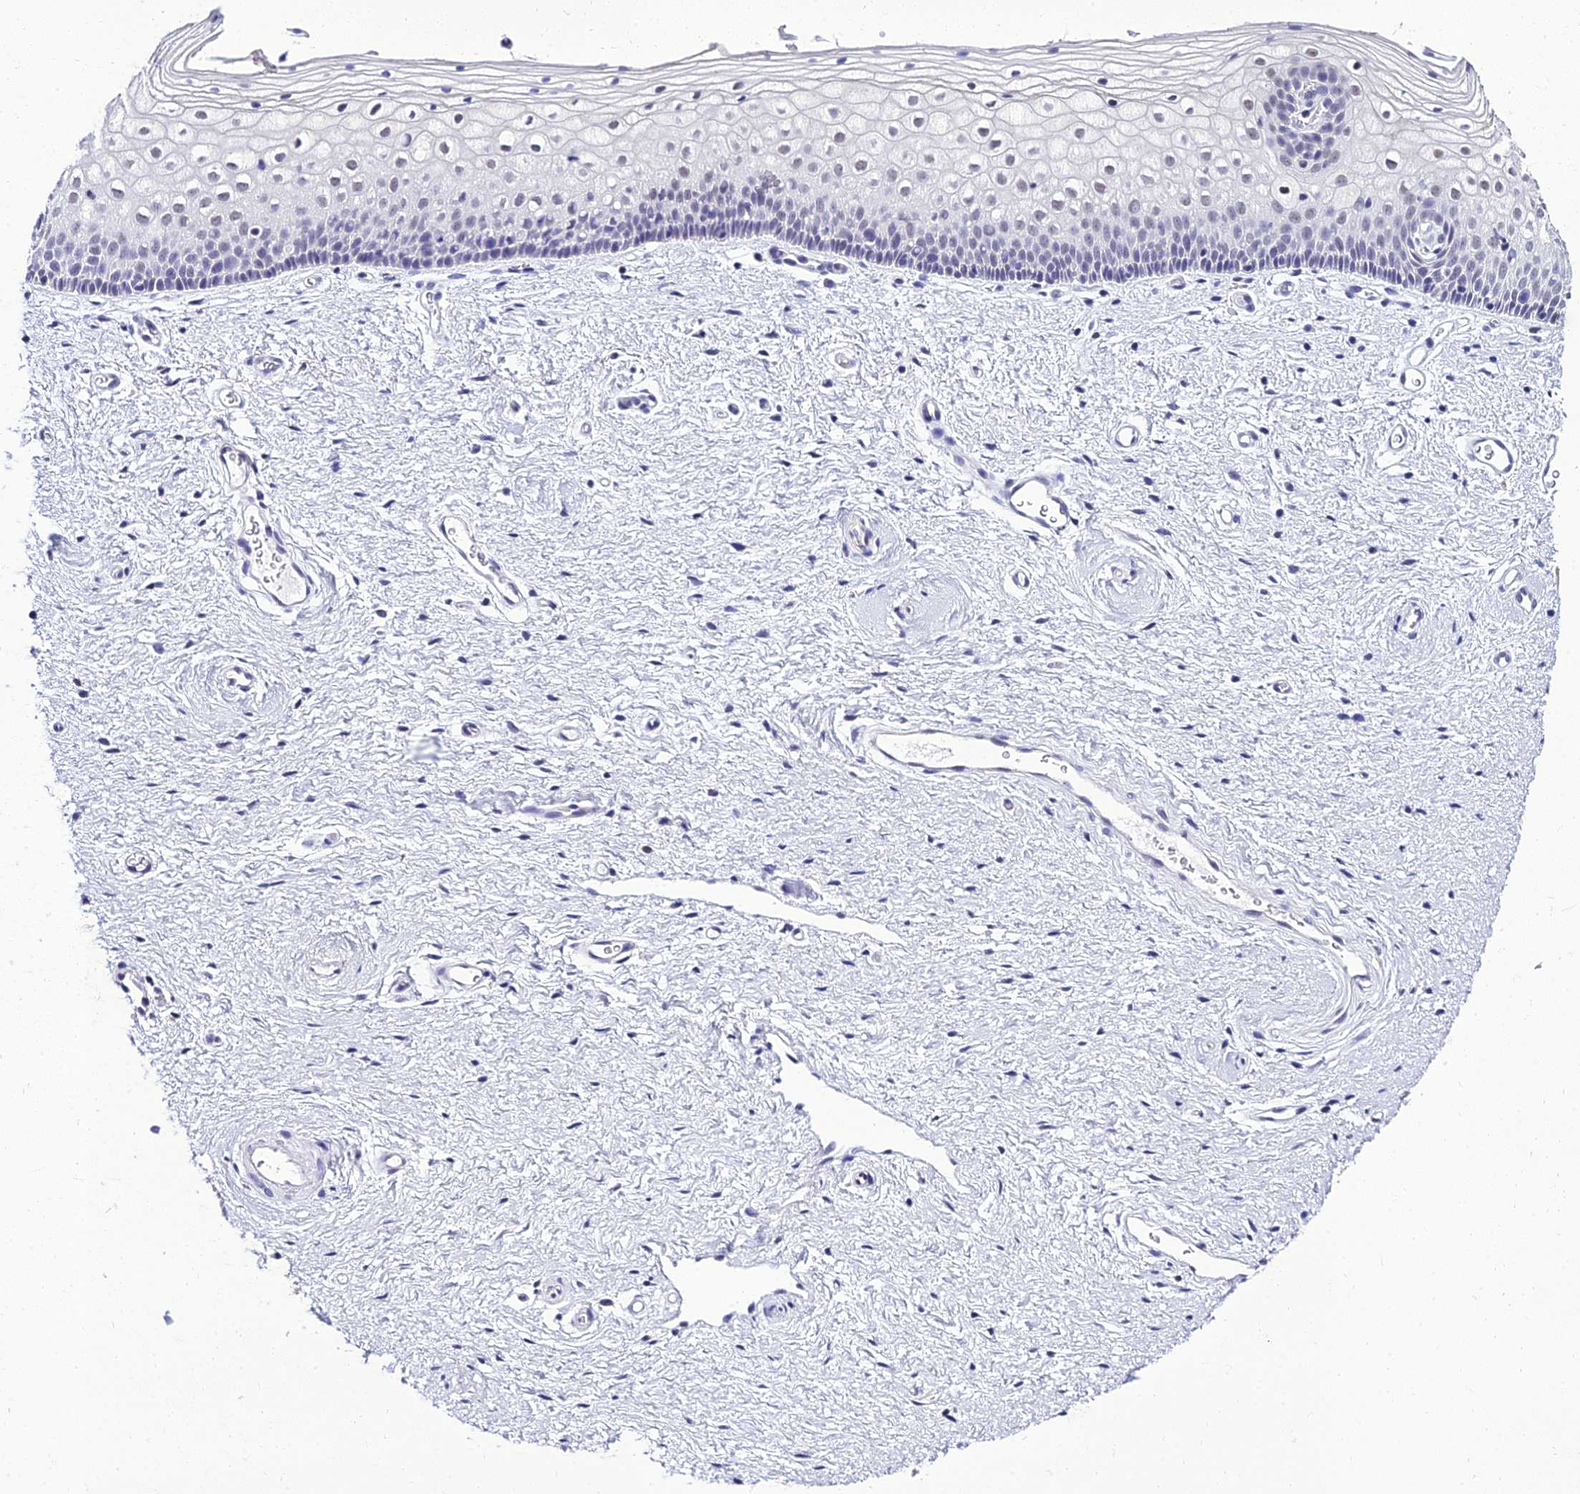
{"staining": {"intensity": "negative", "quantity": "none", "location": "none"}, "tissue": "vagina", "cell_type": "Squamous epithelial cells", "image_type": "normal", "snomed": [{"axis": "morphology", "description": "Normal tissue, NOS"}, {"axis": "topography", "description": "Vagina"}], "caption": "This image is of unremarkable vagina stained with immunohistochemistry (IHC) to label a protein in brown with the nuclei are counter-stained blue. There is no staining in squamous epithelial cells. Nuclei are stained in blue.", "gene": "PPP4R2", "patient": {"sex": "female", "age": 60}}